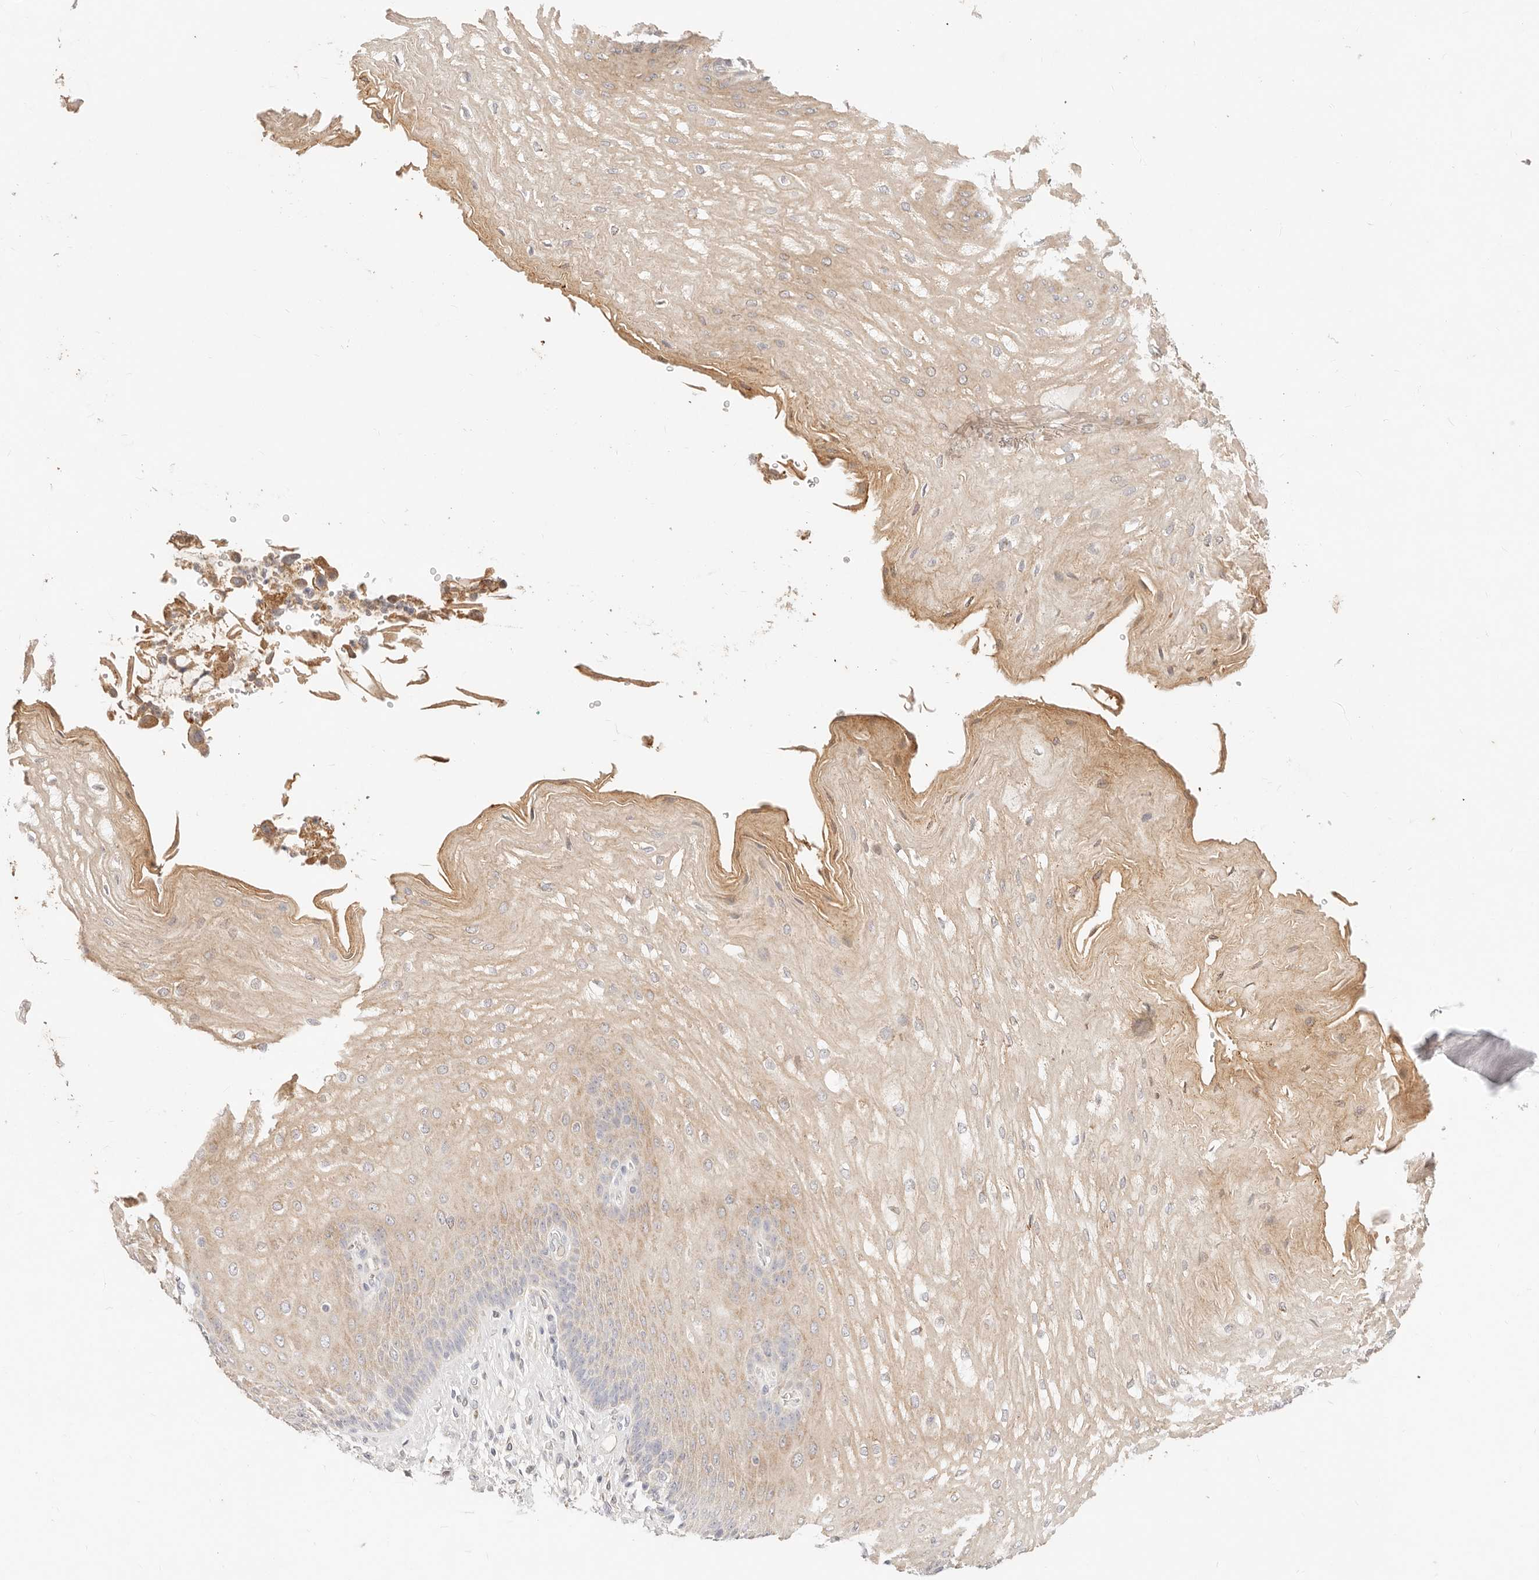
{"staining": {"intensity": "weak", "quantity": "25%-75%", "location": "cytoplasmic/membranous"}, "tissue": "esophagus", "cell_type": "Squamous epithelial cells", "image_type": "normal", "snomed": [{"axis": "morphology", "description": "Normal tissue, NOS"}, {"axis": "topography", "description": "Esophagus"}], "caption": "Unremarkable esophagus exhibits weak cytoplasmic/membranous expression in about 25%-75% of squamous epithelial cells The staining is performed using DAB (3,3'-diaminobenzidine) brown chromogen to label protein expression. The nuclei are counter-stained blue using hematoxylin..", "gene": "ACOX1", "patient": {"sex": "male", "age": 54}}